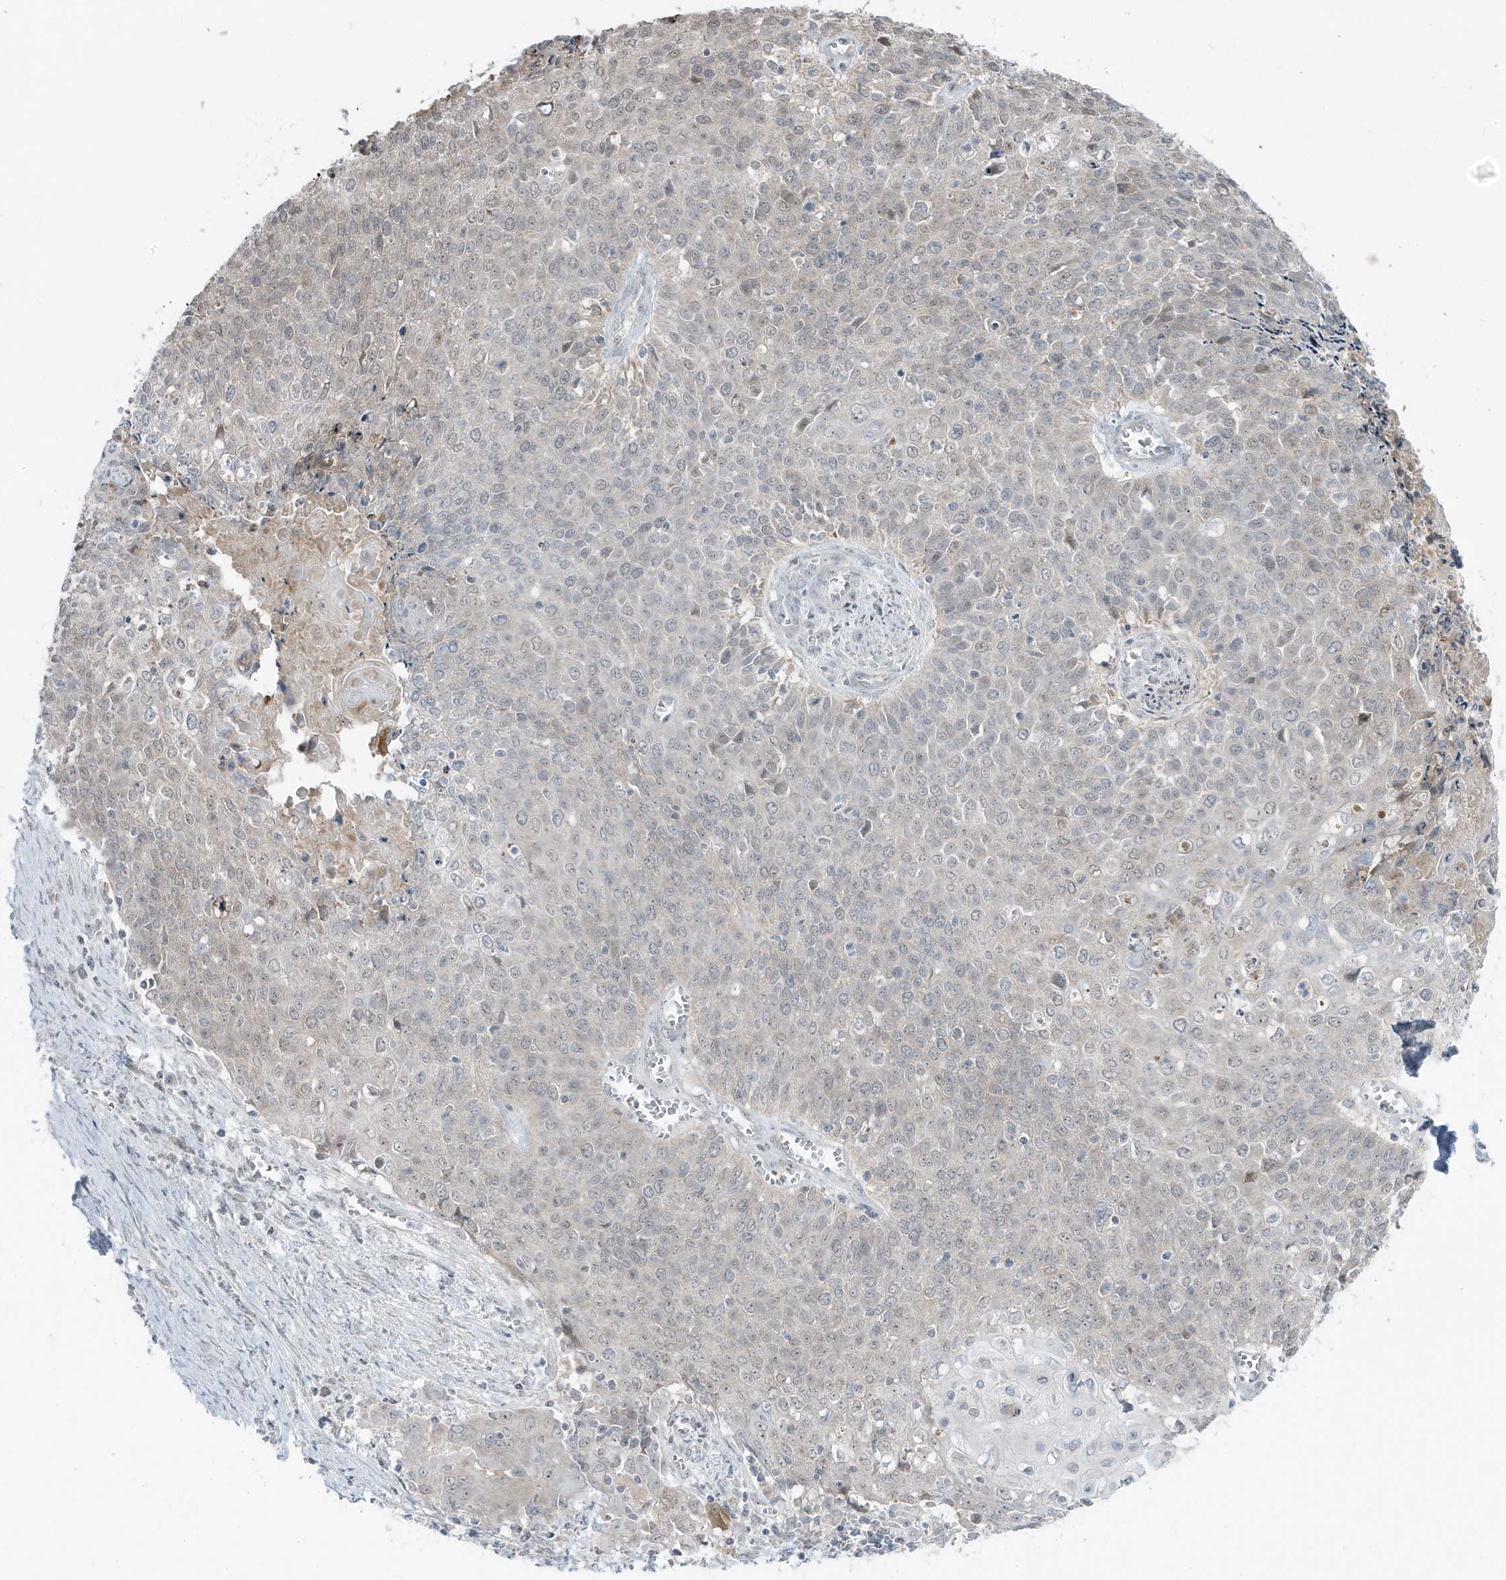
{"staining": {"intensity": "negative", "quantity": "none", "location": "none"}, "tissue": "cervical cancer", "cell_type": "Tumor cells", "image_type": "cancer", "snomed": [{"axis": "morphology", "description": "Squamous cell carcinoma, NOS"}, {"axis": "topography", "description": "Cervix"}], "caption": "Immunohistochemical staining of cervical squamous cell carcinoma displays no significant staining in tumor cells.", "gene": "TSEN15", "patient": {"sex": "female", "age": 39}}